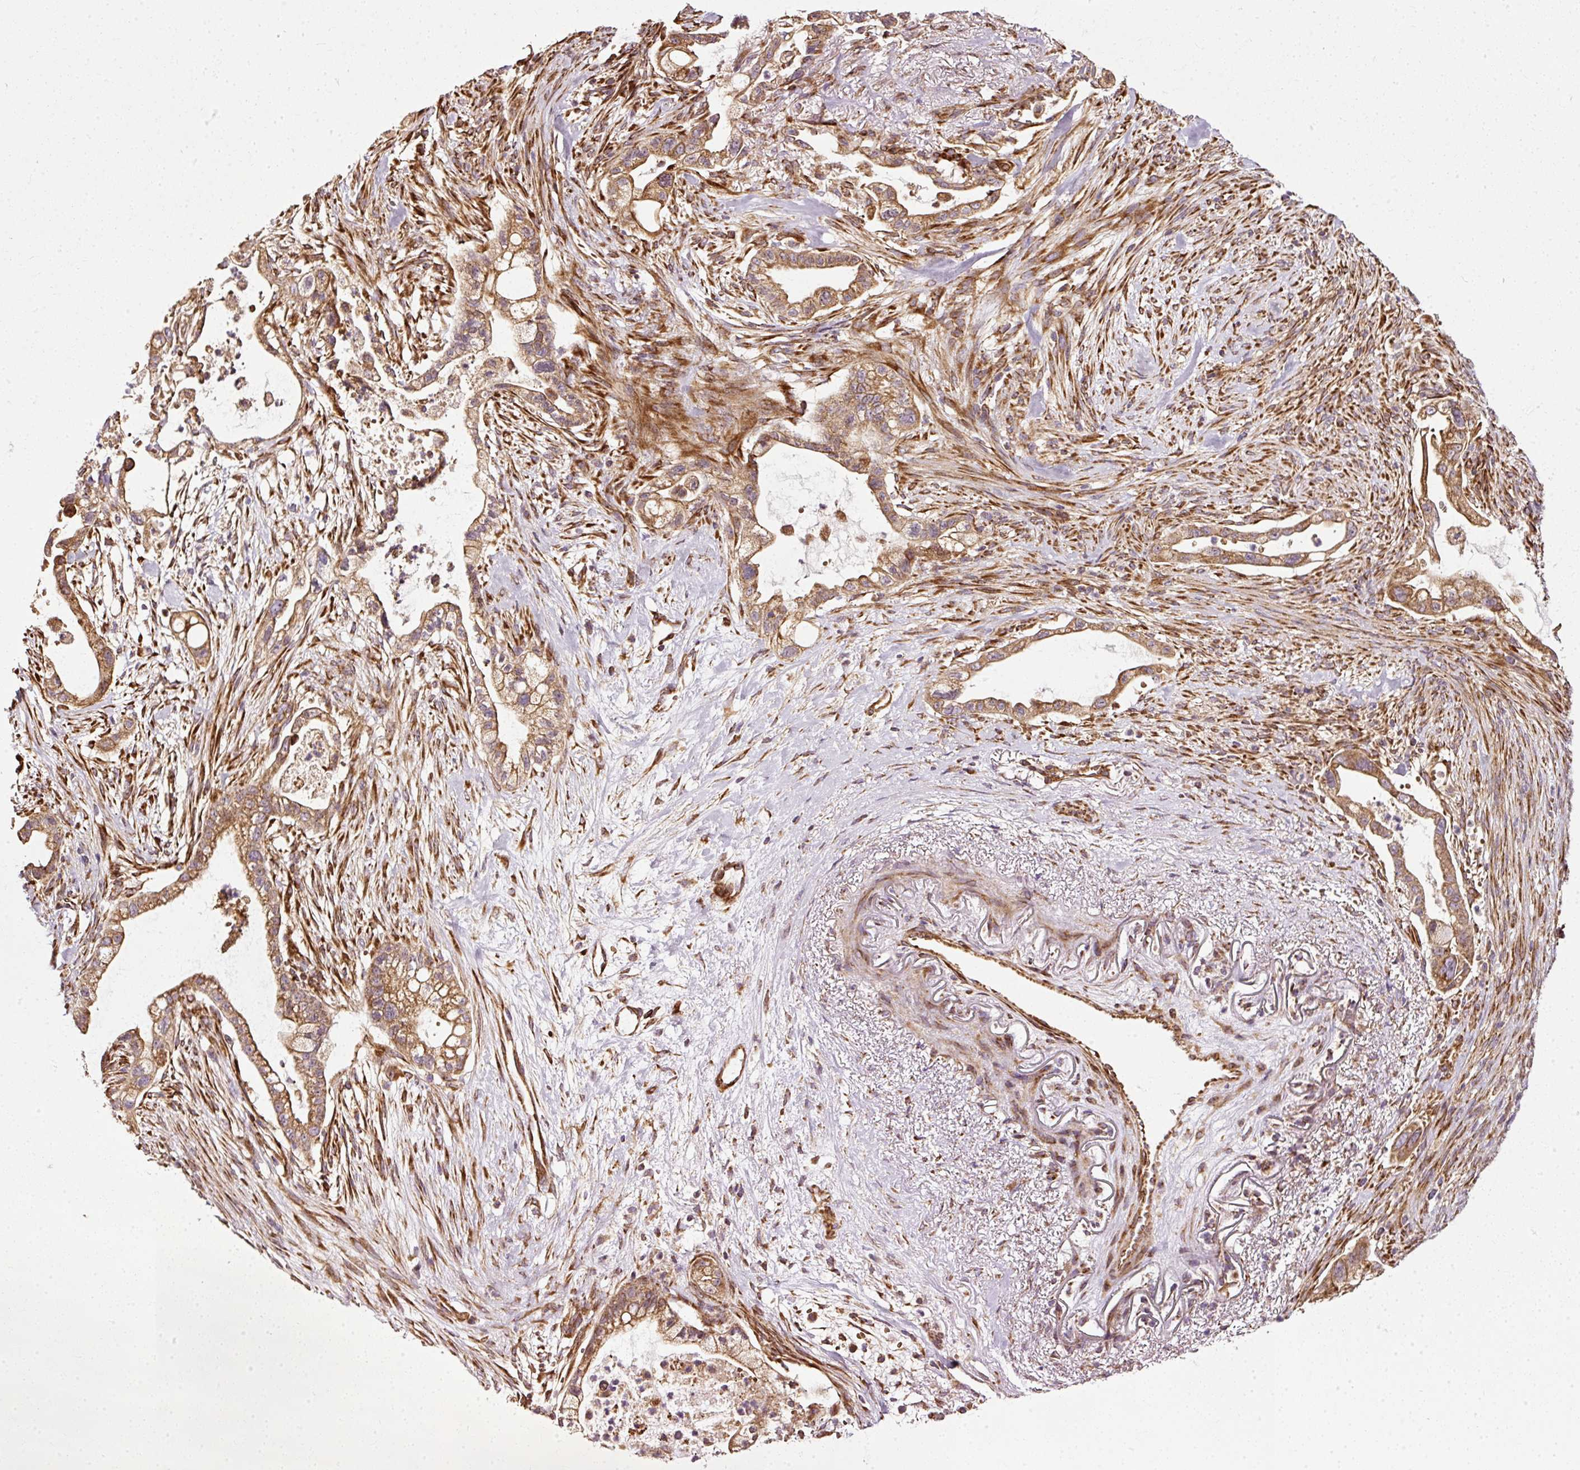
{"staining": {"intensity": "moderate", "quantity": ">75%", "location": "cytoplasmic/membranous"}, "tissue": "pancreatic cancer", "cell_type": "Tumor cells", "image_type": "cancer", "snomed": [{"axis": "morphology", "description": "Adenocarcinoma, NOS"}, {"axis": "topography", "description": "Pancreas"}], "caption": "This image exhibits adenocarcinoma (pancreatic) stained with immunohistochemistry (IHC) to label a protein in brown. The cytoplasmic/membranous of tumor cells show moderate positivity for the protein. Nuclei are counter-stained blue.", "gene": "ISCU", "patient": {"sex": "male", "age": 44}}